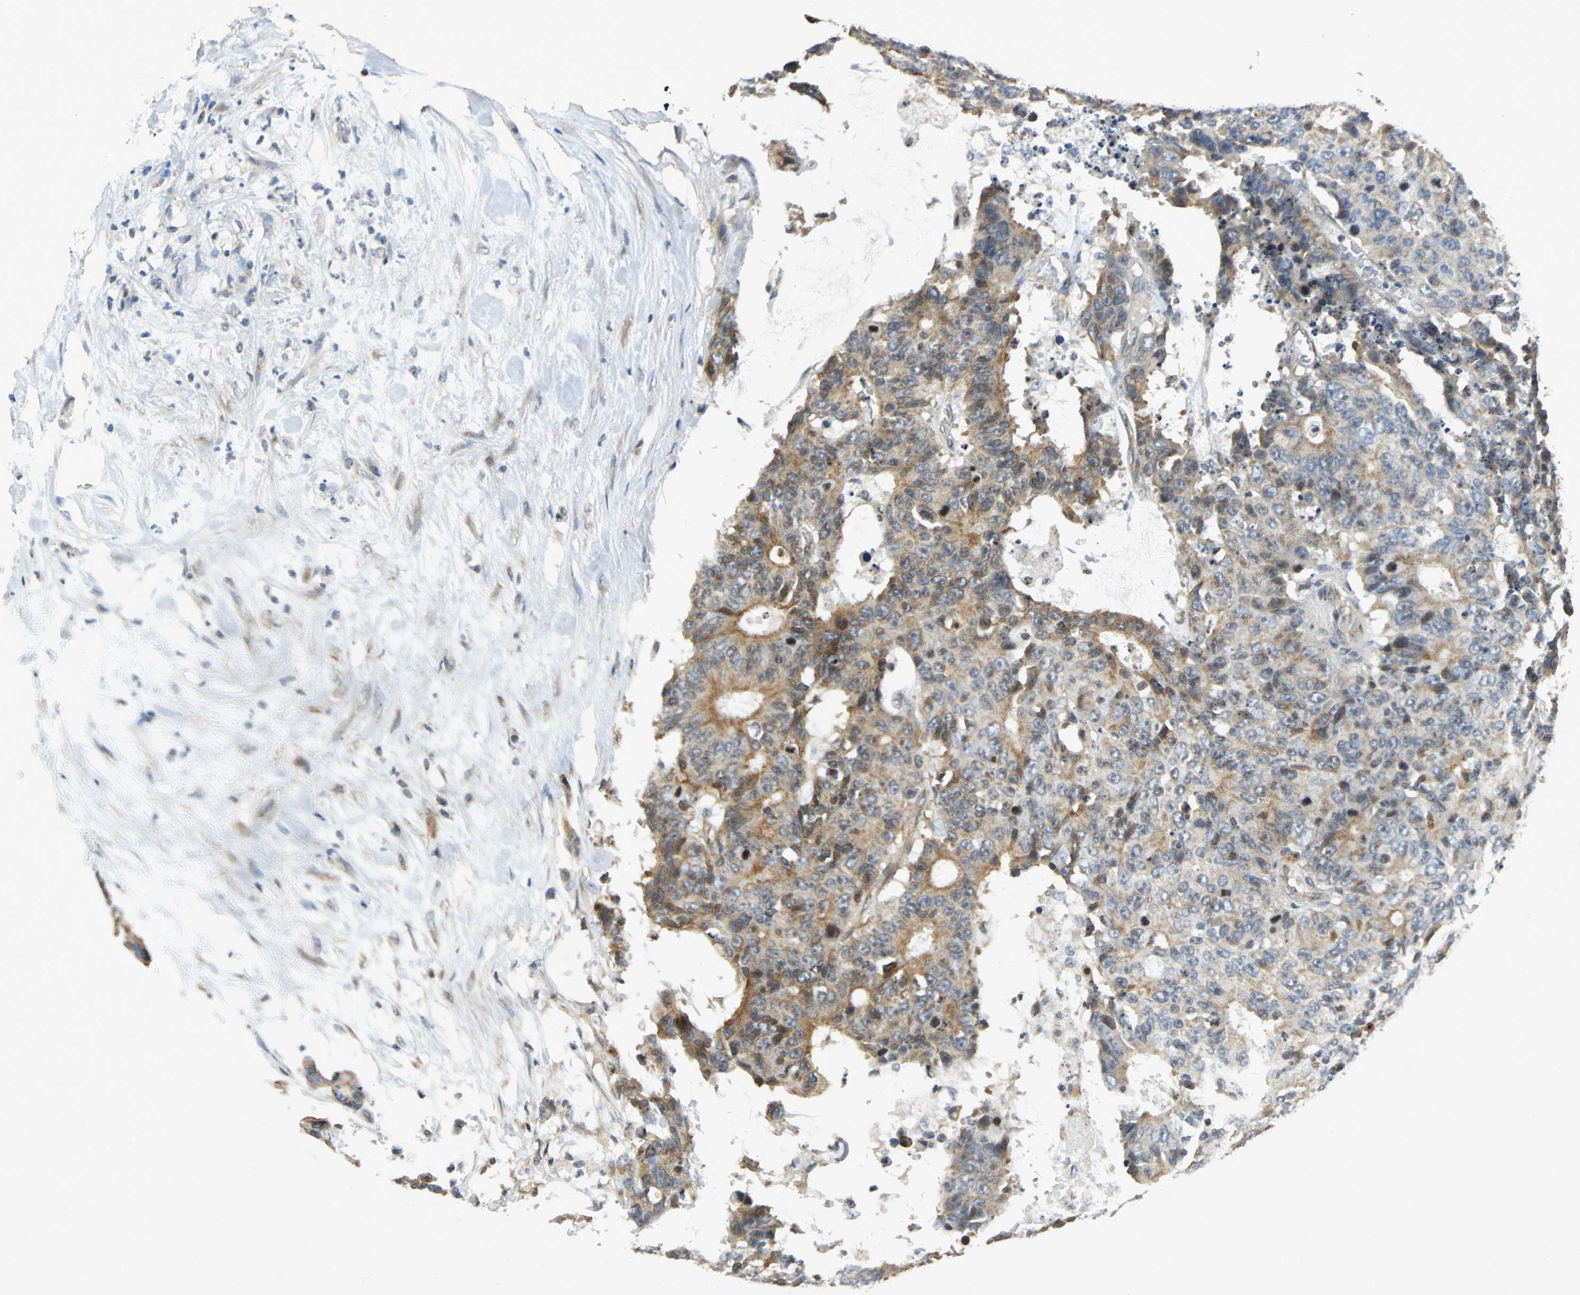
{"staining": {"intensity": "weak", "quantity": "25%-75%", "location": "cytoplasmic/membranous"}, "tissue": "colorectal cancer", "cell_type": "Tumor cells", "image_type": "cancer", "snomed": [{"axis": "morphology", "description": "Adenocarcinoma, NOS"}, {"axis": "topography", "description": "Colon"}], "caption": "Colorectal cancer stained with a brown dye exhibits weak cytoplasmic/membranous positive positivity in approximately 25%-75% of tumor cells.", "gene": "TUBA4A", "patient": {"sex": "female", "age": 86}}